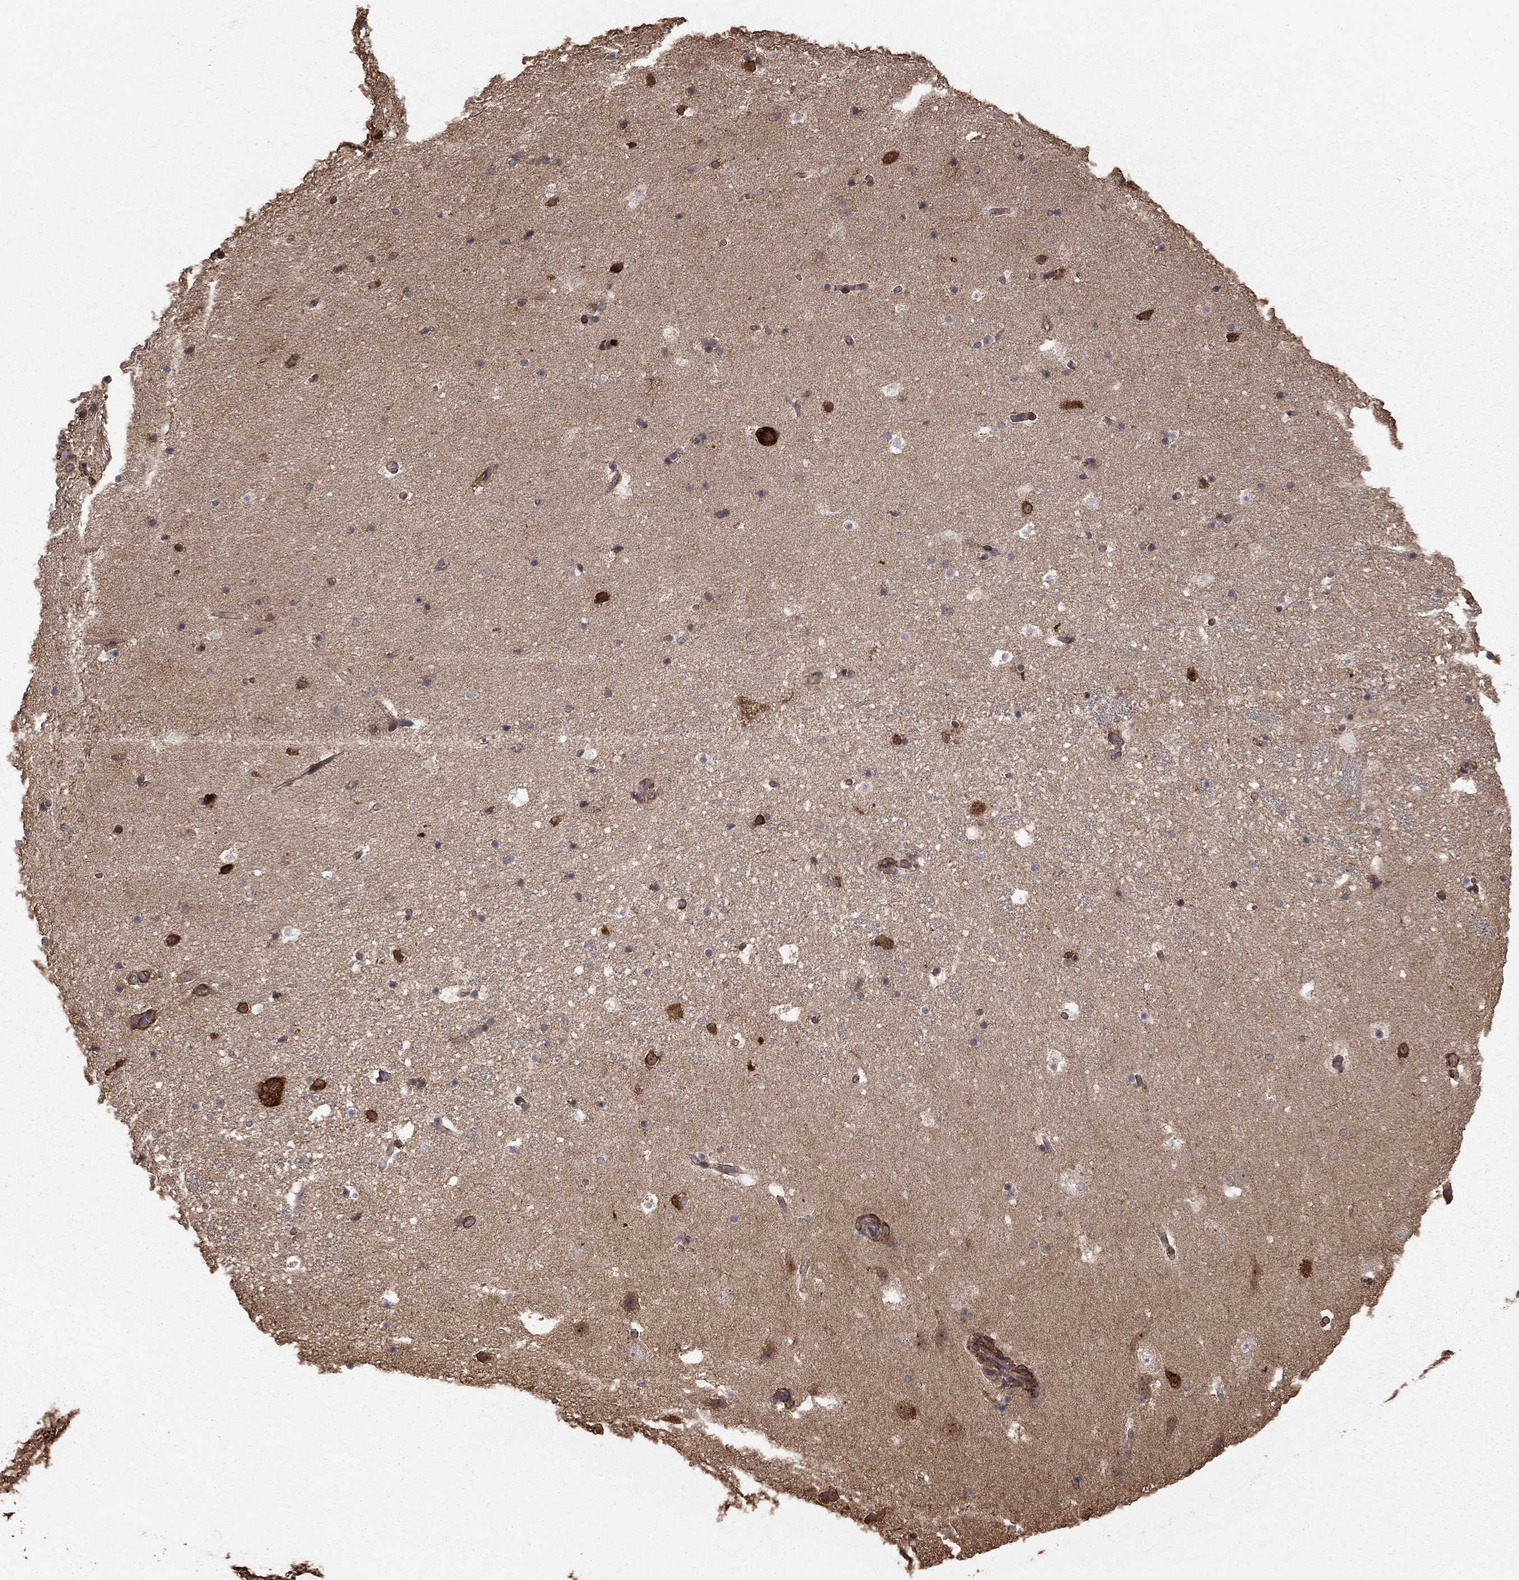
{"staining": {"intensity": "moderate", "quantity": "<25%", "location": "cytoplasmic/membranous"}, "tissue": "hippocampus", "cell_type": "Glial cells", "image_type": "normal", "snomed": [{"axis": "morphology", "description": "Normal tissue, NOS"}, {"axis": "topography", "description": "Hippocampus"}], "caption": "Protein positivity by immunohistochemistry (IHC) exhibits moderate cytoplasmic/membranous staining in about <25% of glial cells in benign hippocampus.", "gene": "HABP4", "patient": {"sex": "male", "age": 51}}